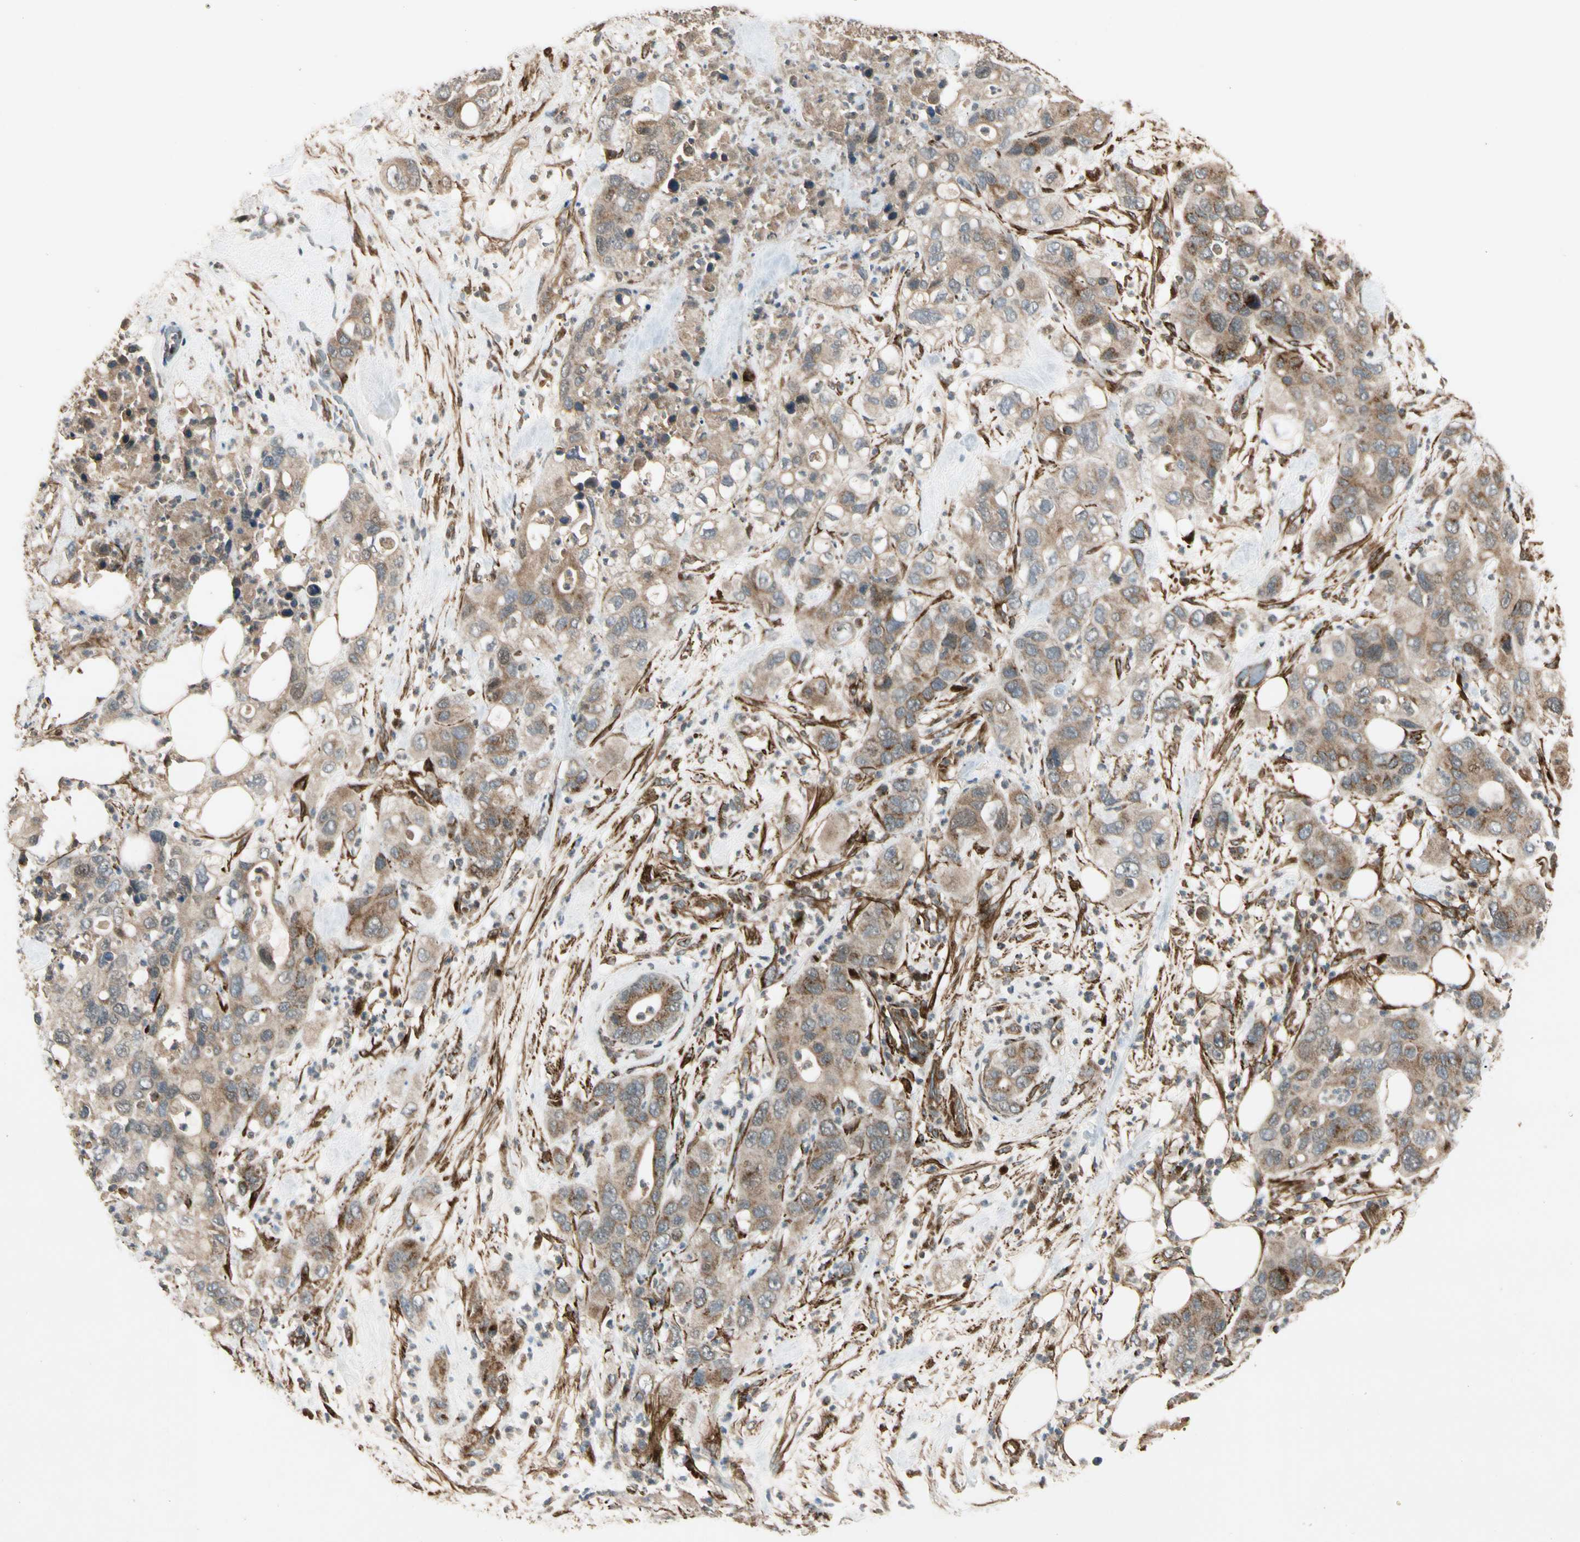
{"staining": {"intensity": "moderate", "quantity": ">75%", "location": "cytoplasmic/membranous"}, "tissue": "pancreatic cancer", "cell_type": "Tumor cells", "image_type": "cancer", "snomed": [{"axis": "morphology", "description": "Adenocarcinoma, NOS"}, {"axis": "topography", "description": "Pancreas"}], "caption": "This histopathology image displays adenocarcinoma (pancreatic) stained with immunohistochemistry (IHC) to label a protein in brown. The cytoplasmic/membranous of tumor cells show moderate positivity for the protein. Nuclei are counter-stained blue.", "gene": "GCK", "patient": {"sex": "female", "age": 71}}